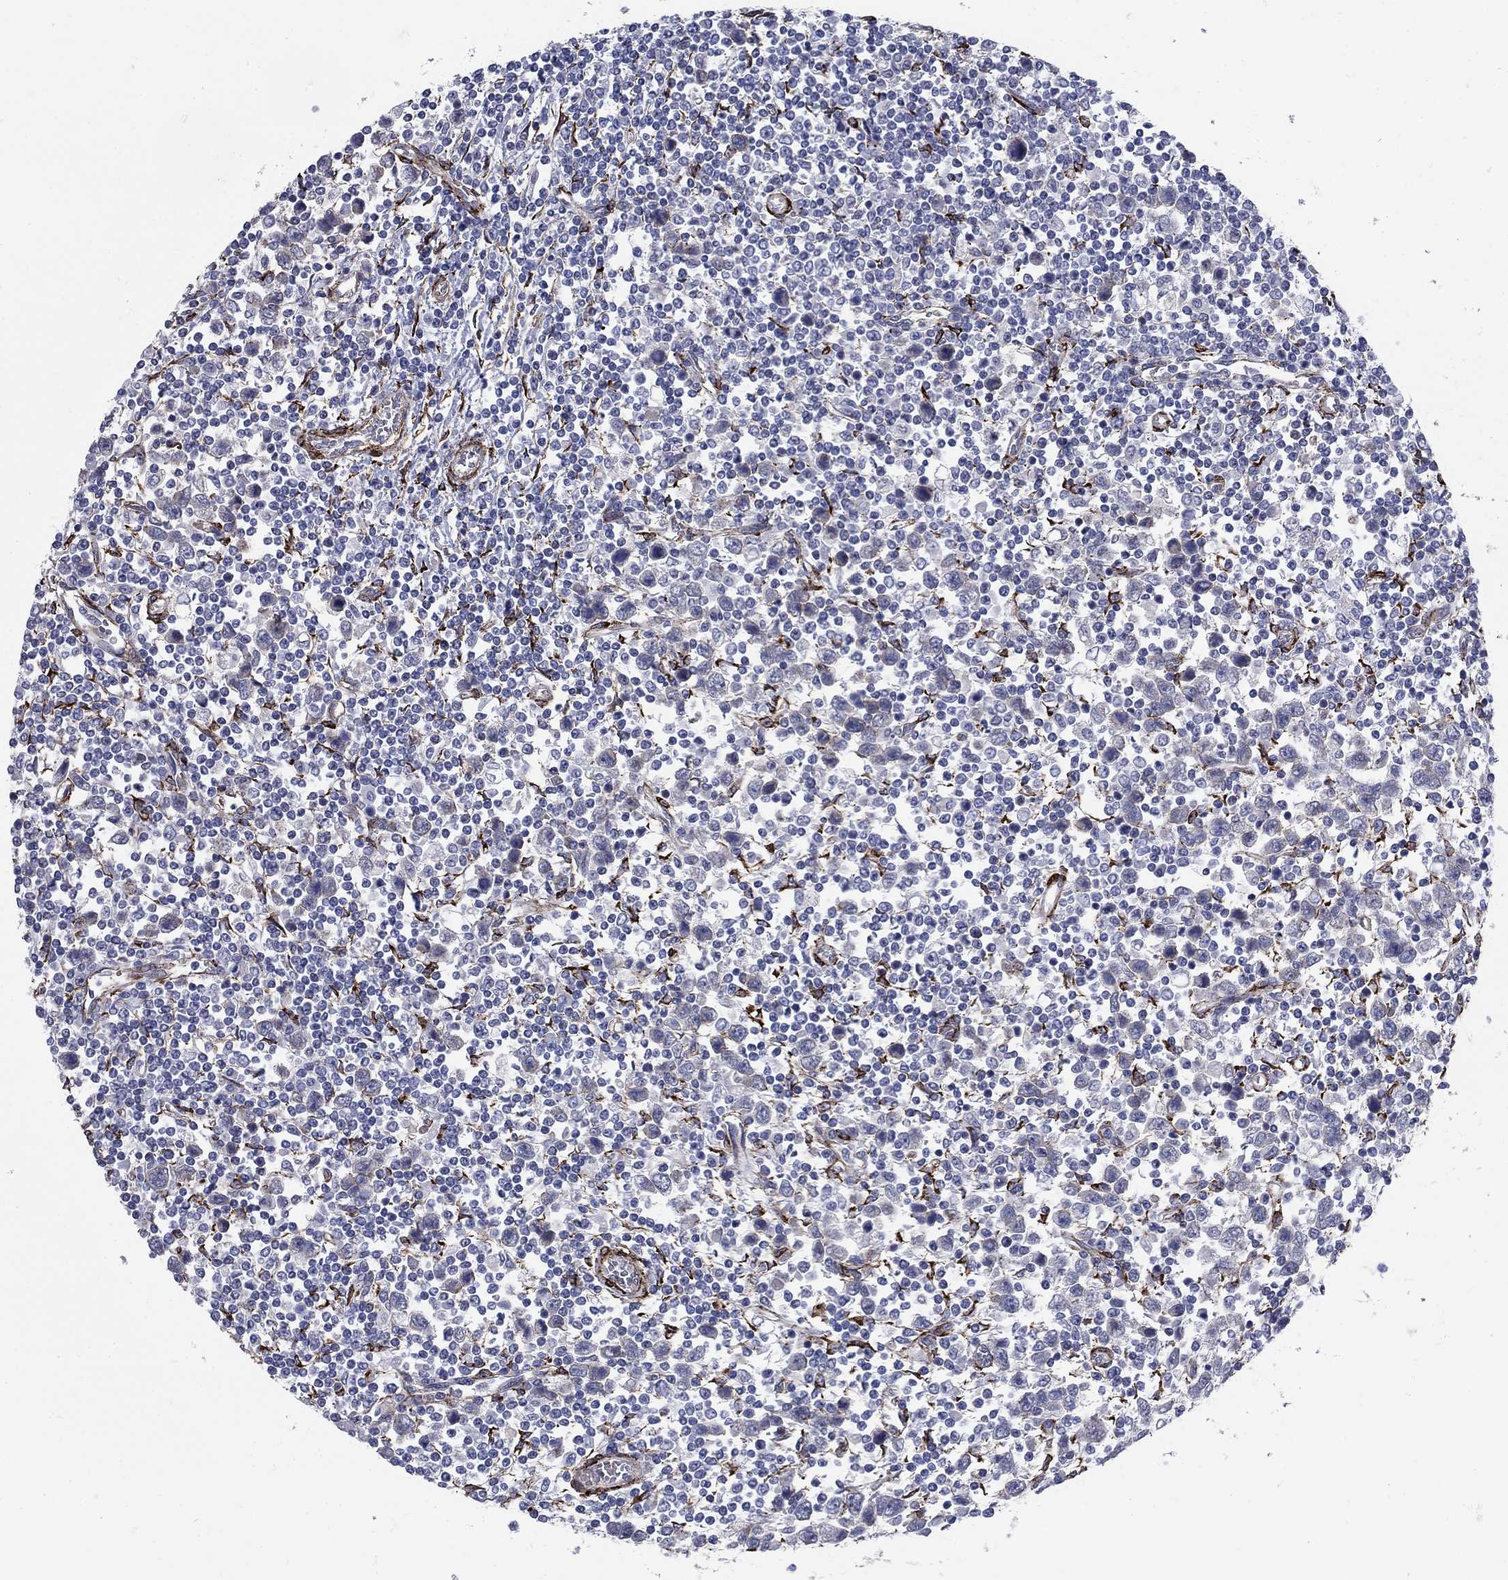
{"staining": {"intensity": "negative", "quantity": "none", "location": "none"}, "tissue": "testis cancer", "cell_type": "Tumor cells", "image_type": "cancer", "snomed": [{"axis": "morphology", "description": "Normal tissue, NOS"}, {"axis": "morphology", "description": "Seminoma, NOS"}, {"axis": "topography", "description": "Testis"}, {"axis": "topography", "description": "Epididymis"}], "caption": "High power microscopy histopathology image of an immunohistochemistry micrograph of seminoma (testis), revealing no significant staining in tumor cells. (DAB (3,3'-diaminobenzidine) immunohistochemistry (IHC) with hematoxylin counter stain).", "gene": "SEPTIN8", "patient": {"sex": "male", "age": 34}}